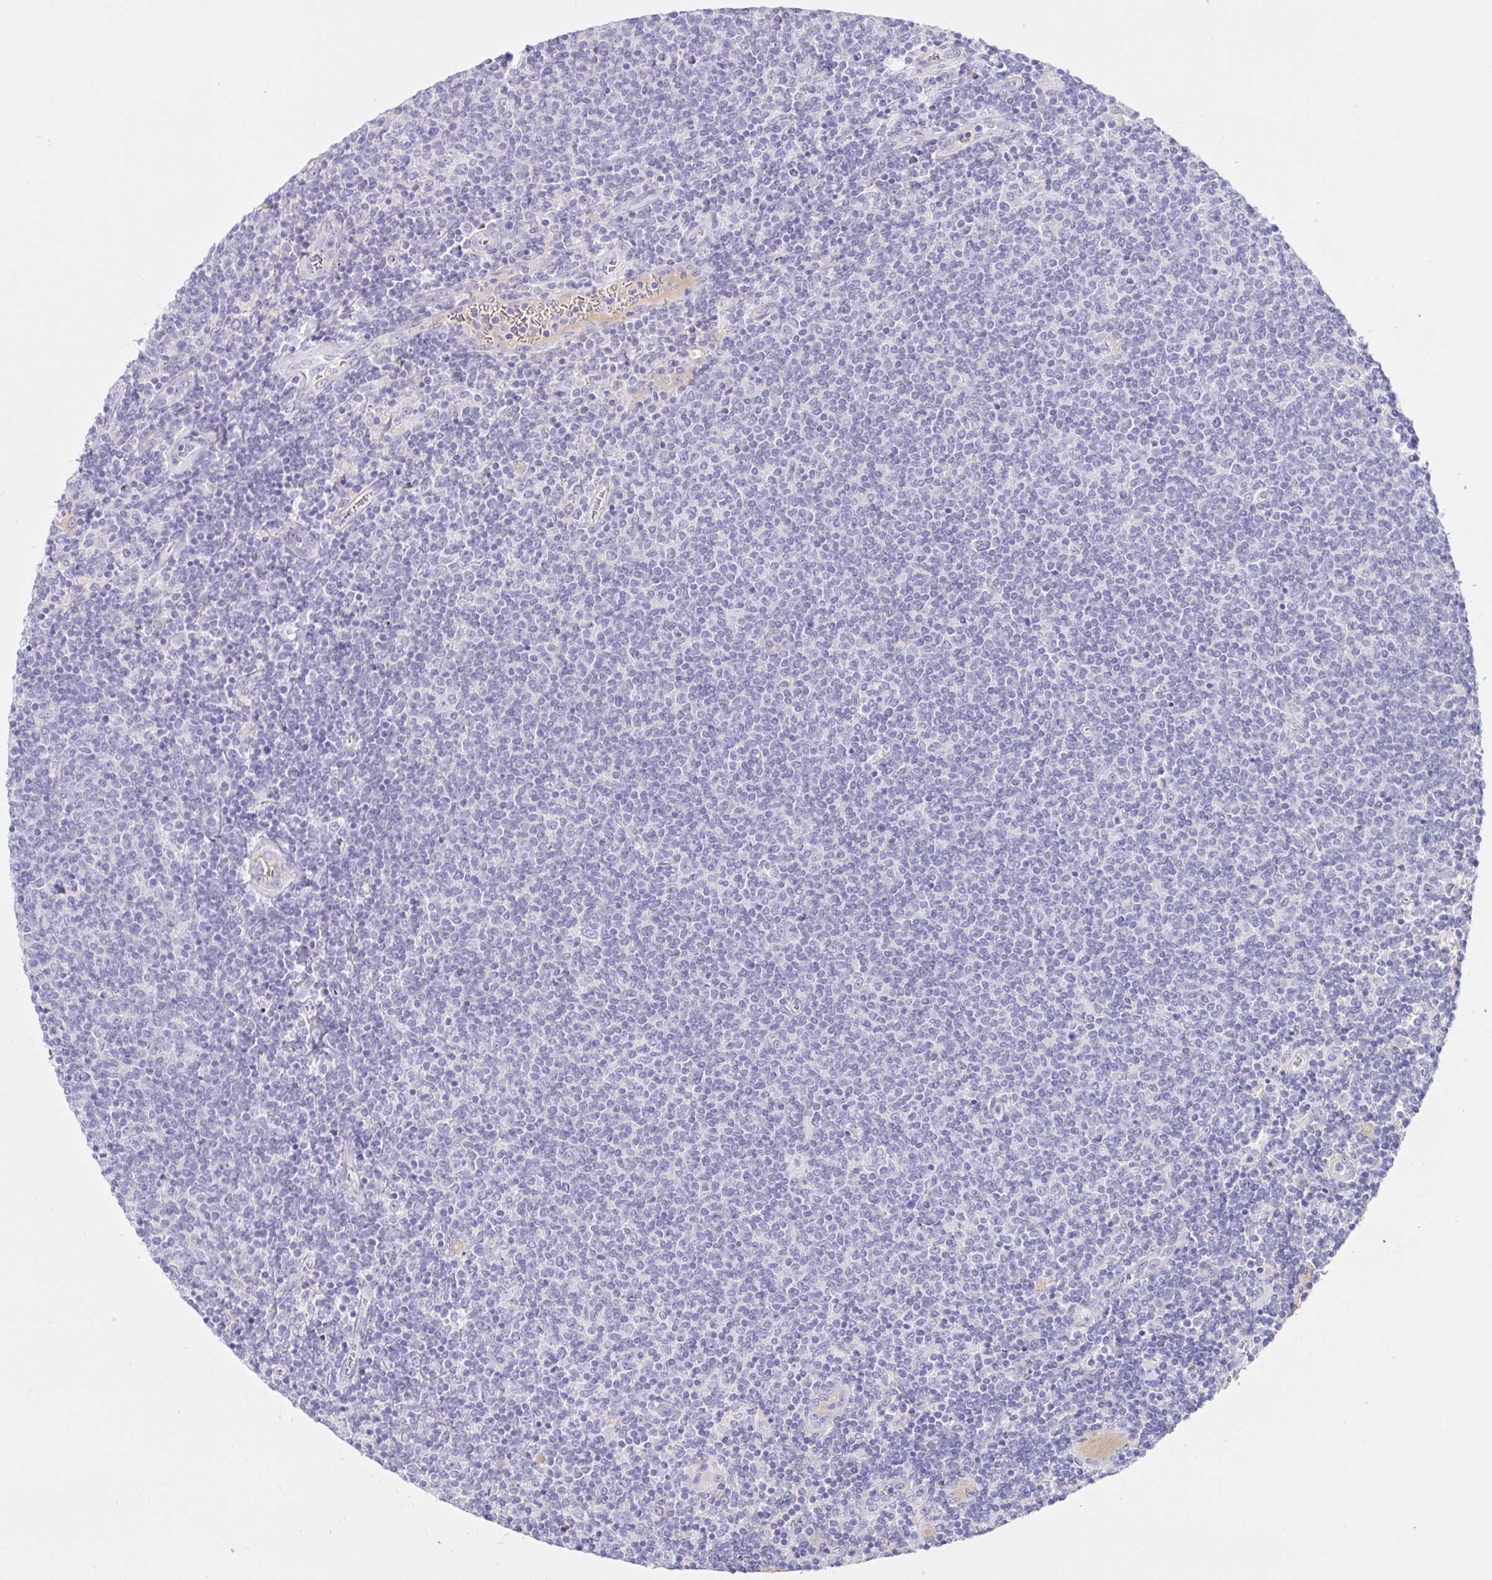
{"staining": {"intensity": "negative", "quantity": "none", "location": "none"}, "tissue": "lymphoma", "cell_type": "Tumor cells", "image_type": "cancer", "snomed": [{"axis": "morphology", "description": "Malignant lymphoma, non-Hodgkin's type, Low grade"}, {"axis": "topography", "description": "Lymph node"}], "caption": "The photomicrograph reveals no significant staining in tumor cells of lymphoma.", "gene": "SAA4", "patient": {"sex": "male", "age": 52}}